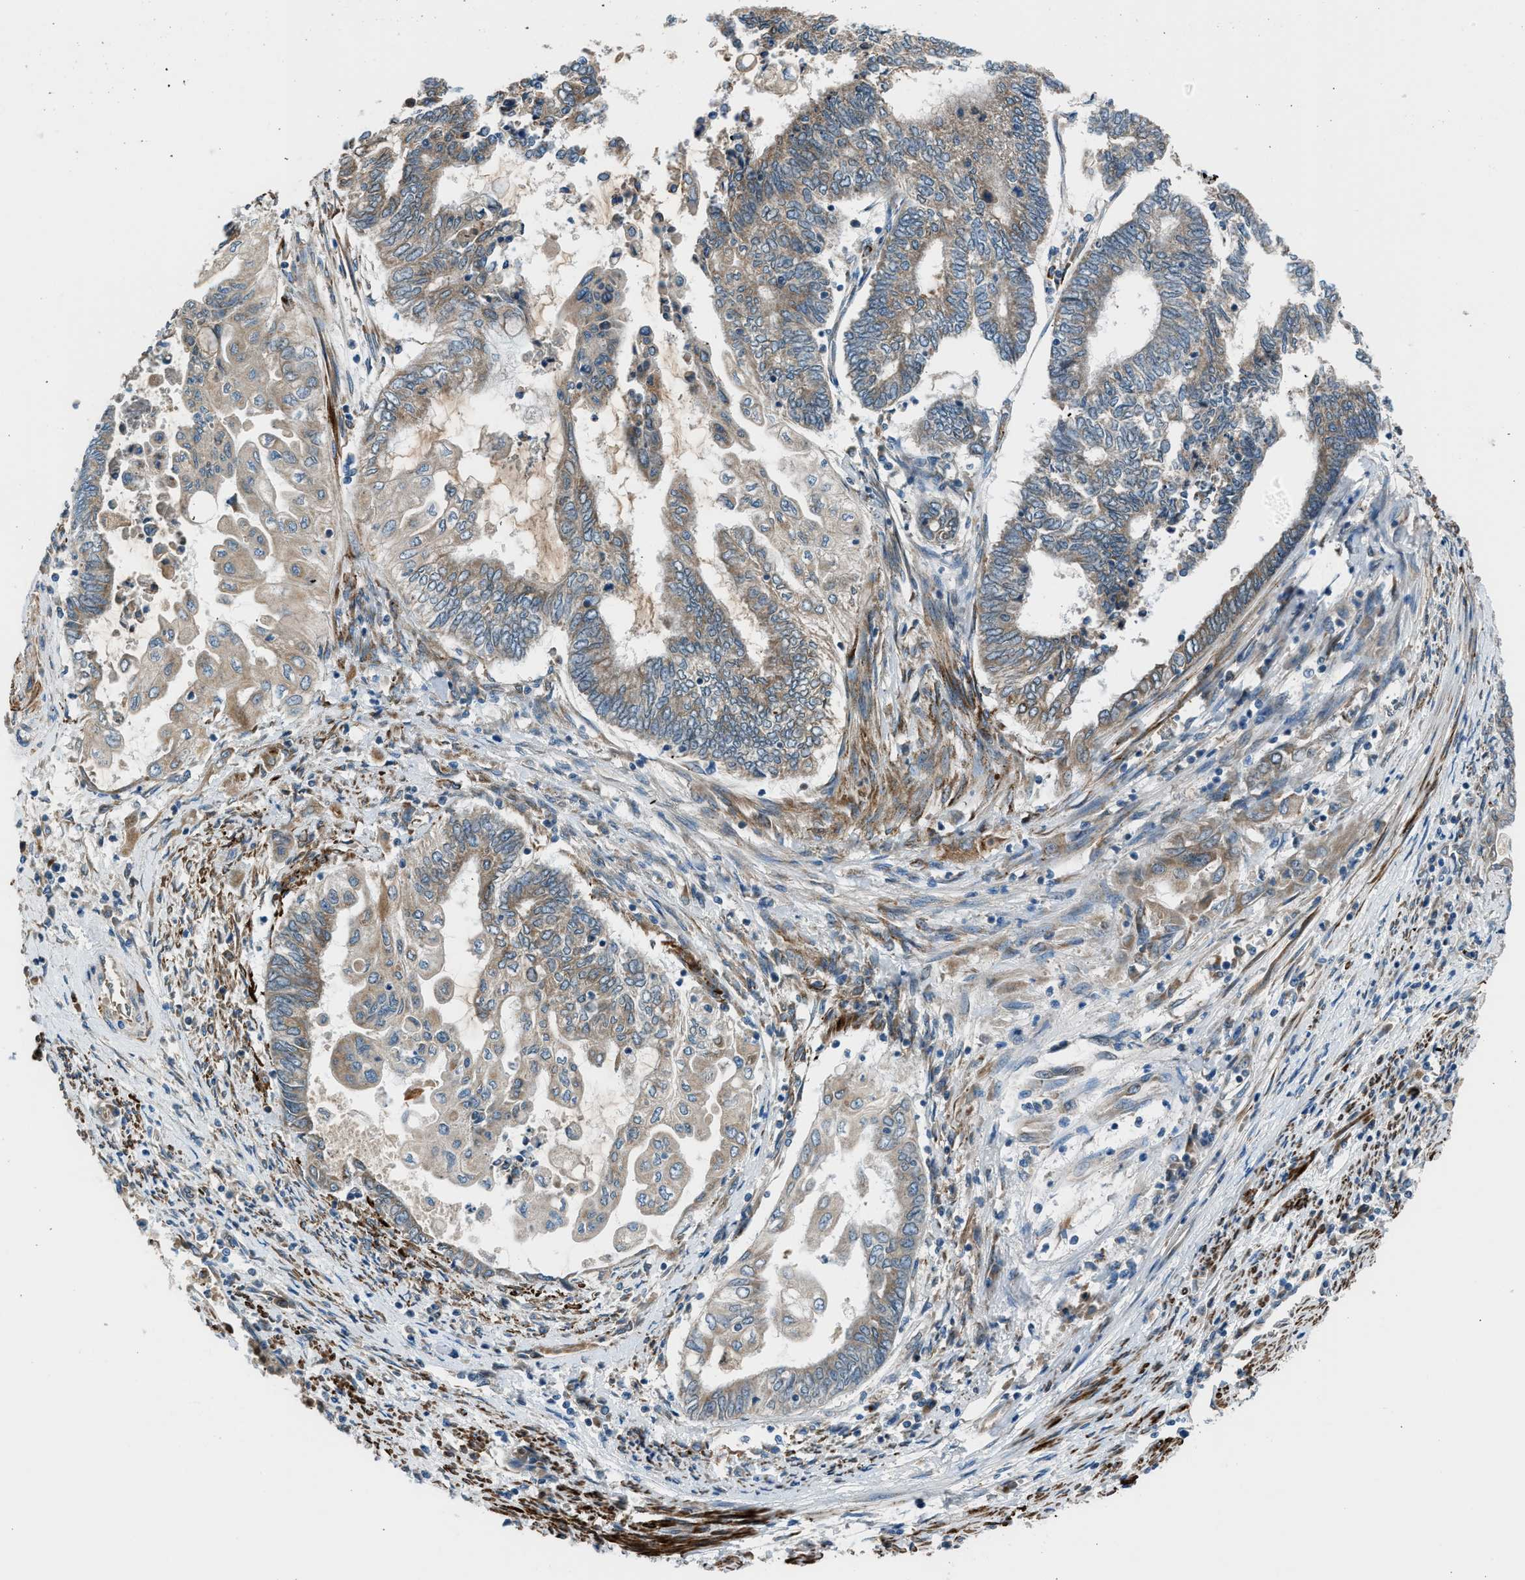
{"staining": {"intensity": "weak", "quantity": ">75%", "location": "cytoplasmic/membranous"}, "tissue": "endometrial cancer", "cell_type": "Tumor cells", "image_type": "cancer", "snomed": [{"axis": "morphology", "description": "Adenocarcinoma, NOS"}, {"axis": "topography", "description": "Uterus"}, {"axis": "topography", "description": "Endometrium"}], "caption": "The histopathology image displays immunohistochemical staining of endometrial cancer (adenocarcinoma). There is weak cytoplasmic/membranous expression is identified in approximately >75% of tumor cells.", "gene": "LMBR1", "patient": {"sex": "female", "age": 70}}